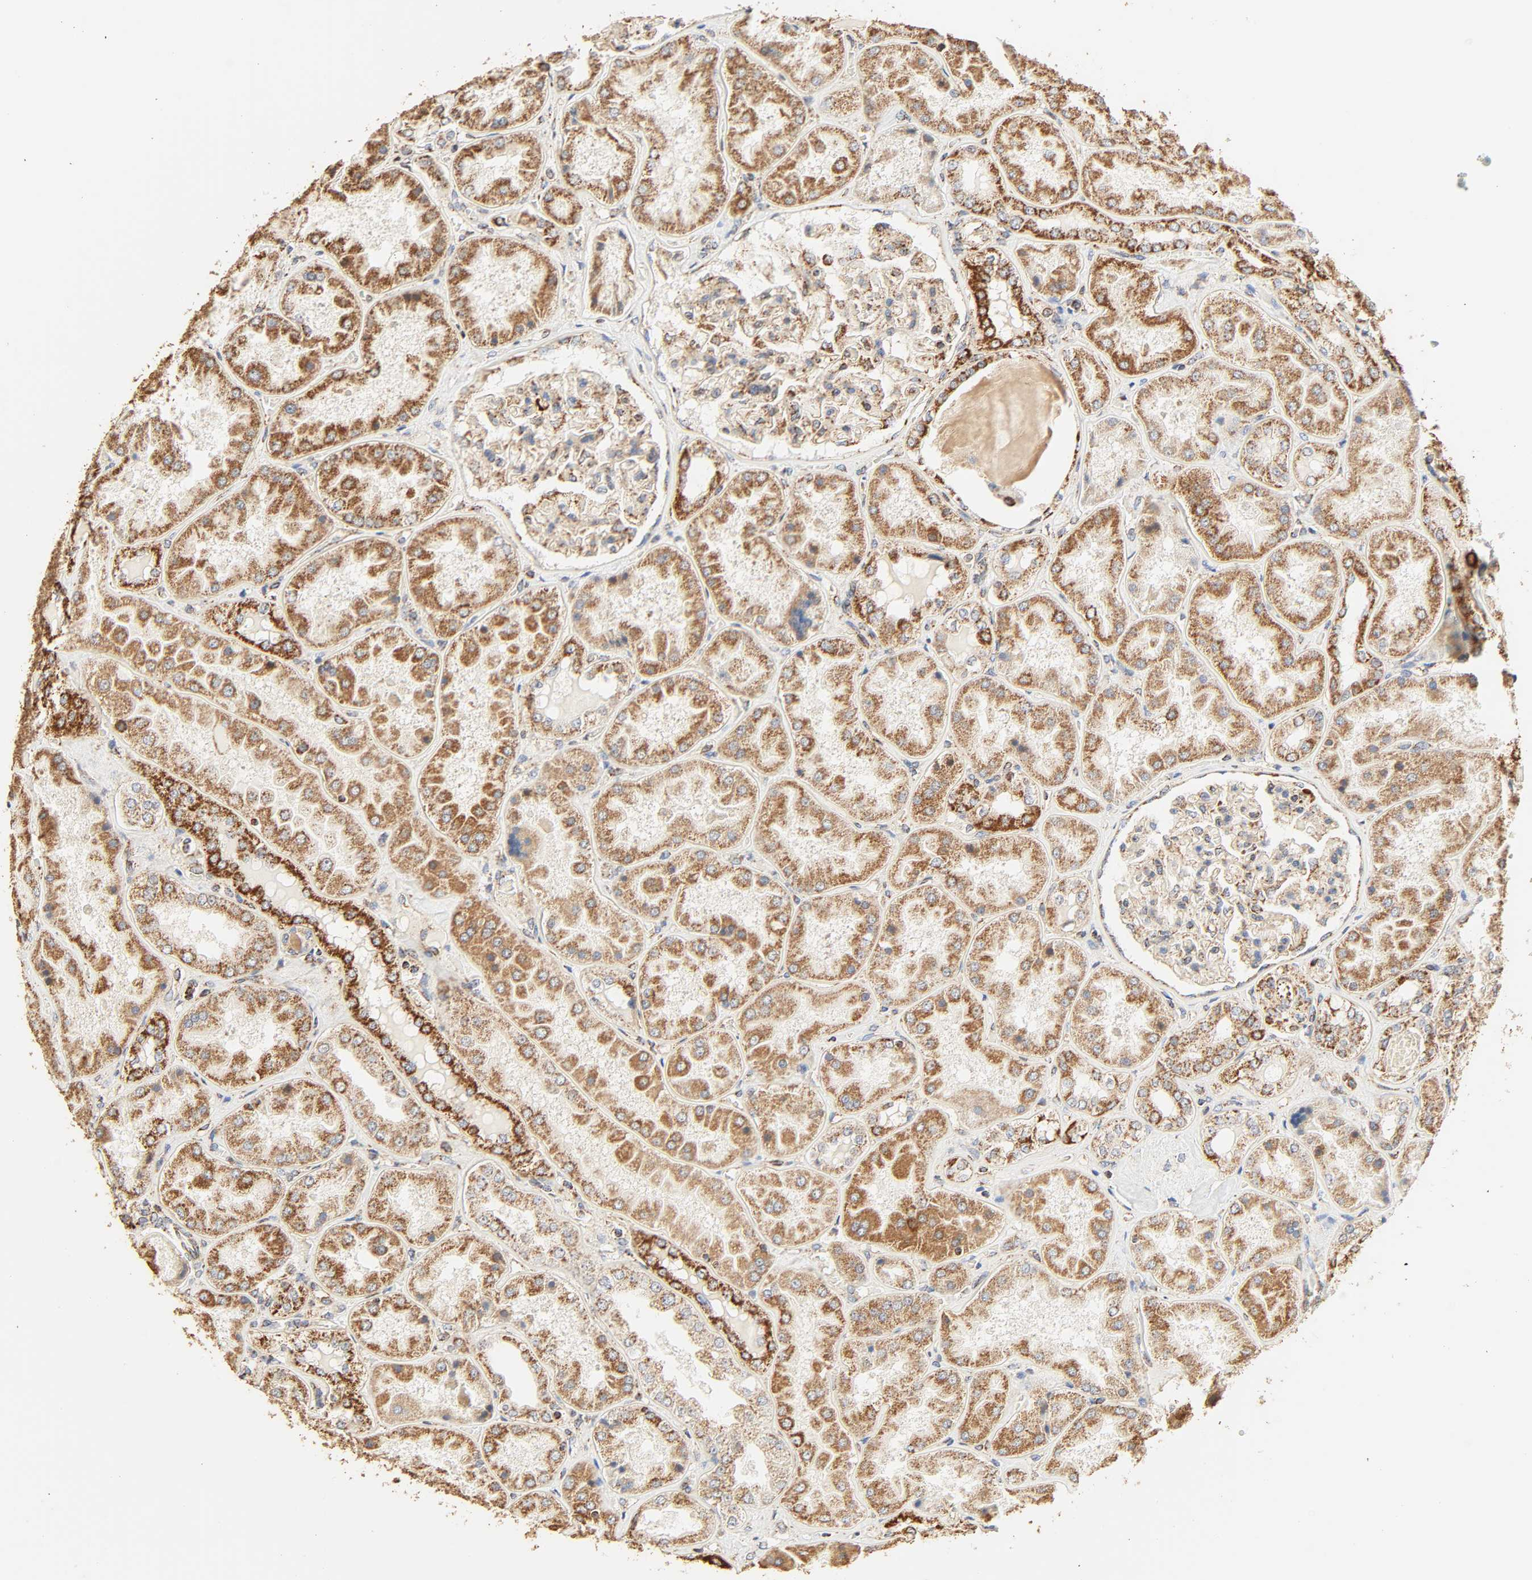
{"staining": {"intensity": "moderate", "quantity": ">75%", "location": "cytoplasmic/membranous"}, "tissue": "kidney", "cell_type": "Cells in glomeruli", "image_type": "normal", "snomed": [{"axis": "morphology", "description": "Normal tissue, NOS"}, {"axis": "topography", "description": "Kidney"}], "caption": "IHC of unremarkable human kidney exhibits medium levels of moderate cytoplasmic/membranous positivity in about >75% of cells in glomeruli.", "gene": "ZMAT5", "patient": {"sex": "female", "age": 56}}